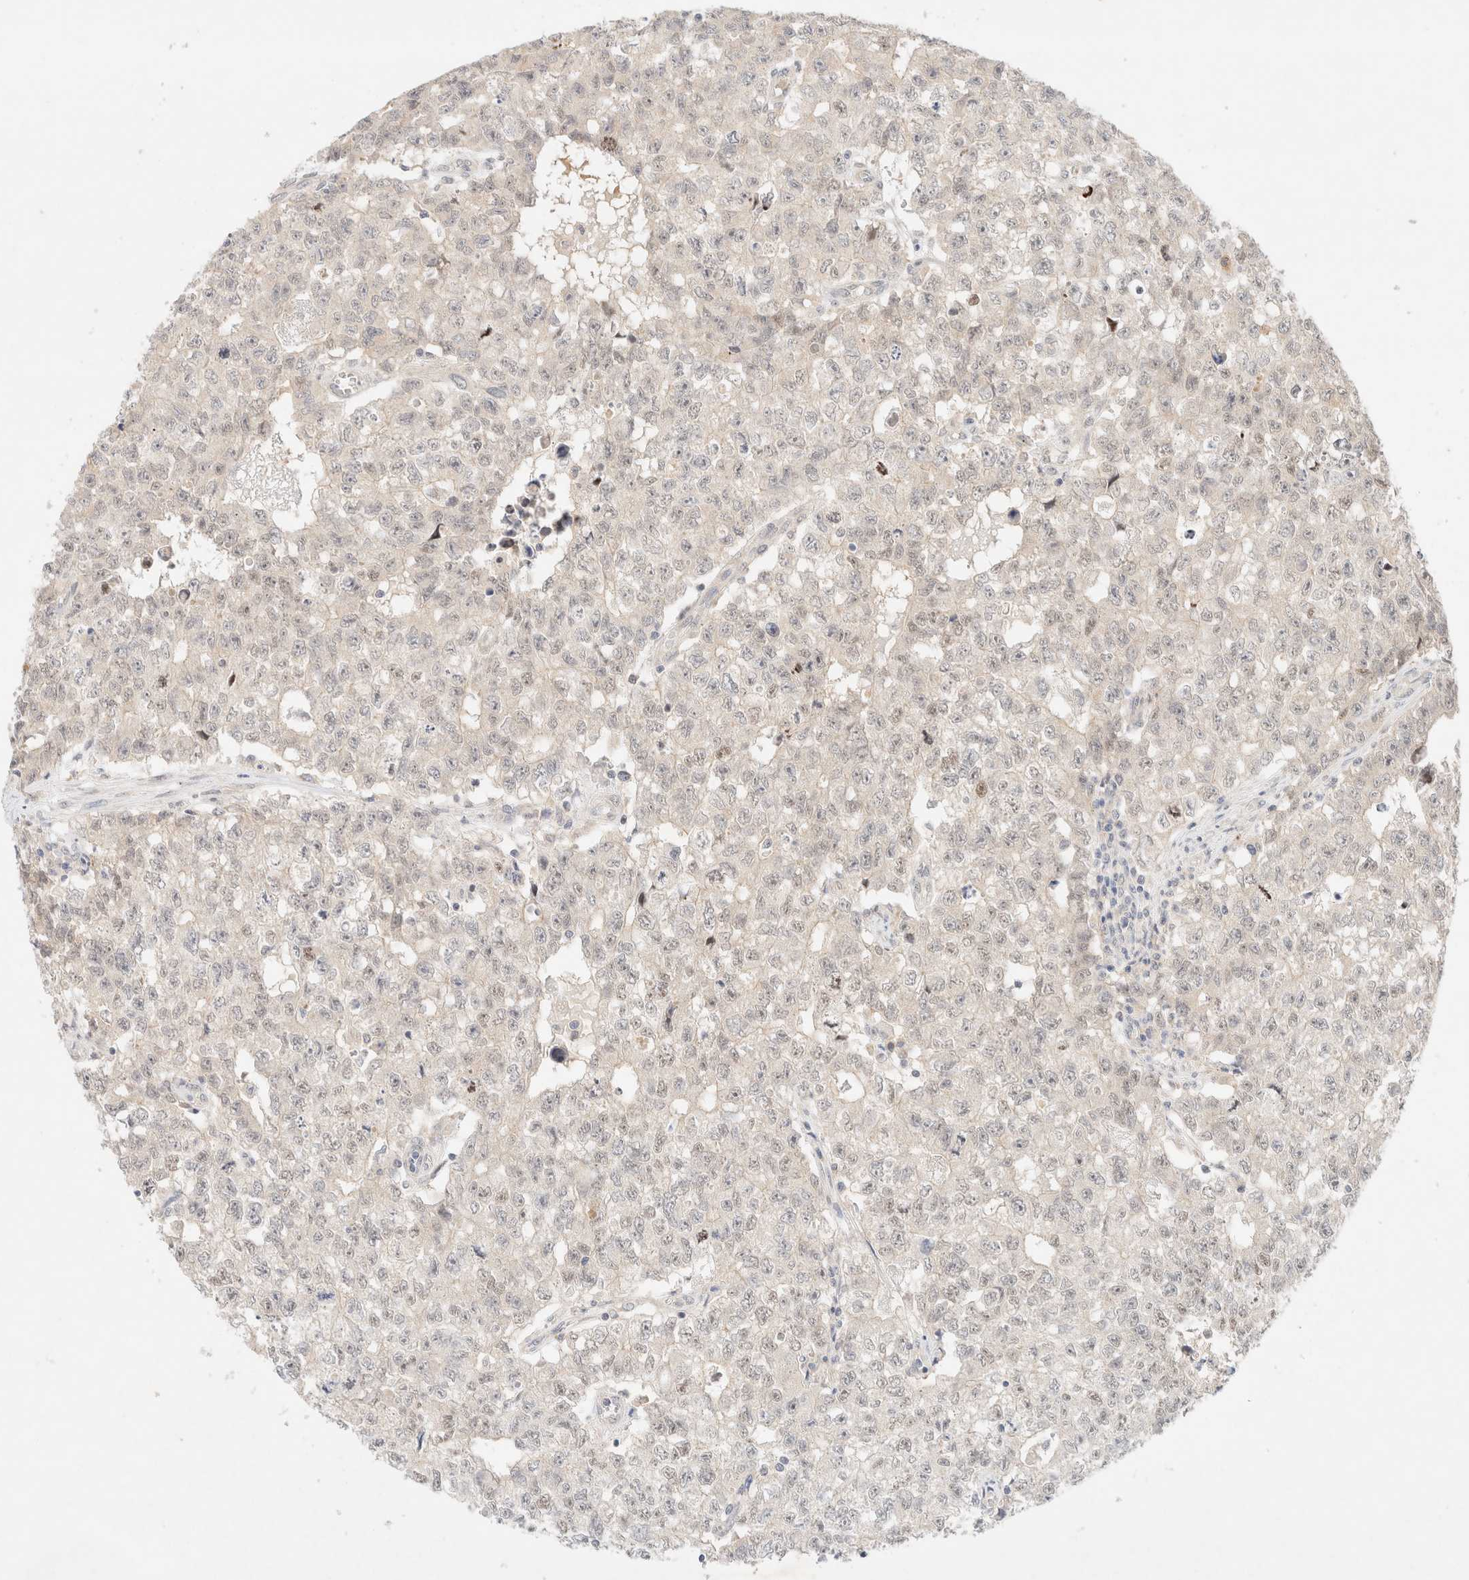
{"staining": {"intensity": "weak", "quantity": "<25%", "location": "nuclear"}, "tissue": "testis cancer", "cell_type": "Tumor cells", "image_type": "cancer", "snomed": [{"axis": "morphology", "description": "Carcinoma, Embryonal, NOS"}, {"axis": "topography", "description": "Testis"}], "caption": "The histopathology image exhibits no staining of tumor cells in testis cancer. The staining was performed using DAB to visualize the protein expression in brown, while the nuclei were stained in blue with hematoxylin (Magnification: 20x).", "gene": "SGSM2", "patient": {"sex": "male", "age": 28}}